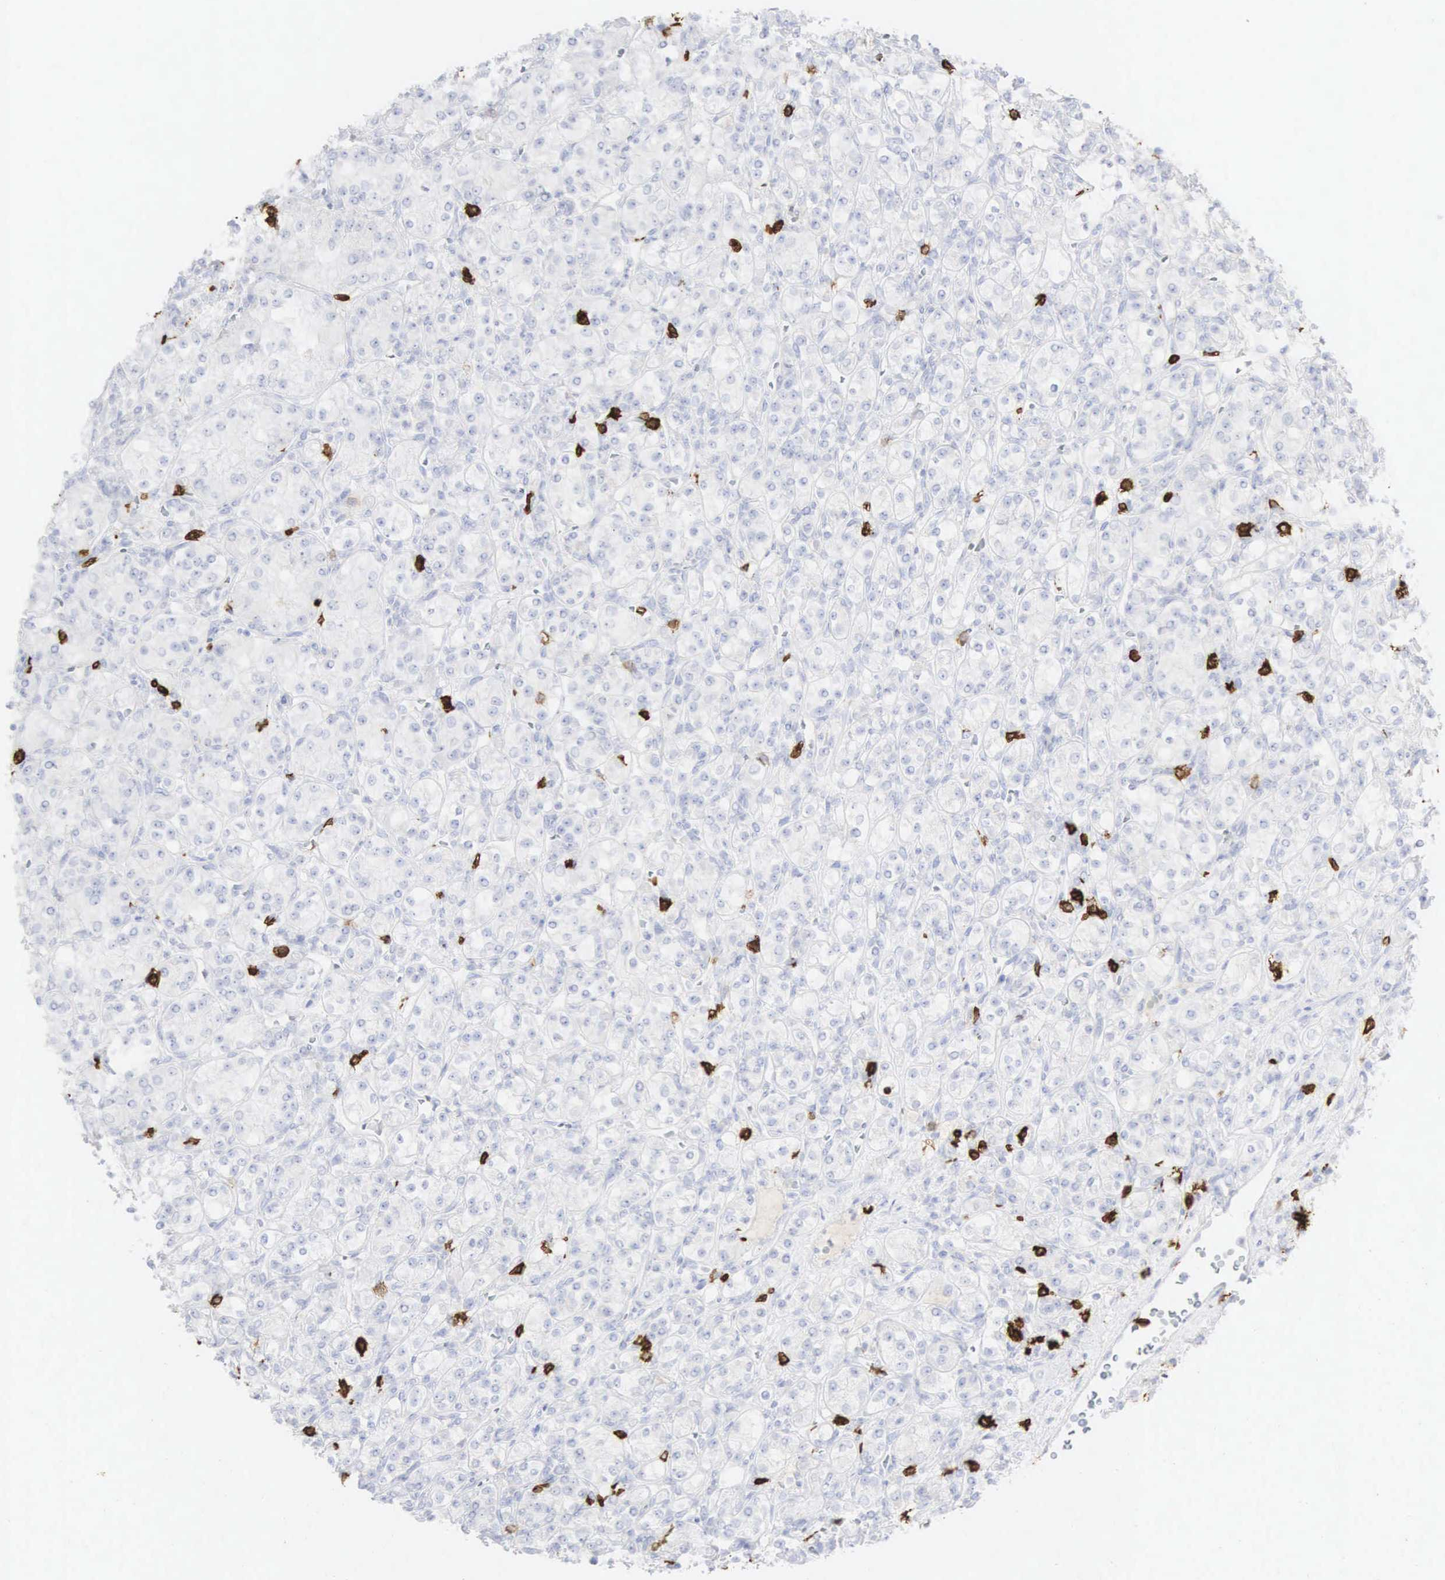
{"staining": {"intensity": "negative", "quantity": "none", "location": "none"}, "tissue": "renal cancer", "cell_type": "Tumor cells", "image_type": "cancer", "snomed": [{"axis": "morphology", "description": "Adenocarcinoma, NOS"}, {"axis": "topography", "description": "Kidney"}], "caption": "The immunohistochemistry (IHC) photomicrograph has no significant expression in tumor cells of renal adenocarcinoma tissue.", "gene": "CD8A", "patient": {"sex": "male", "age": 77}}